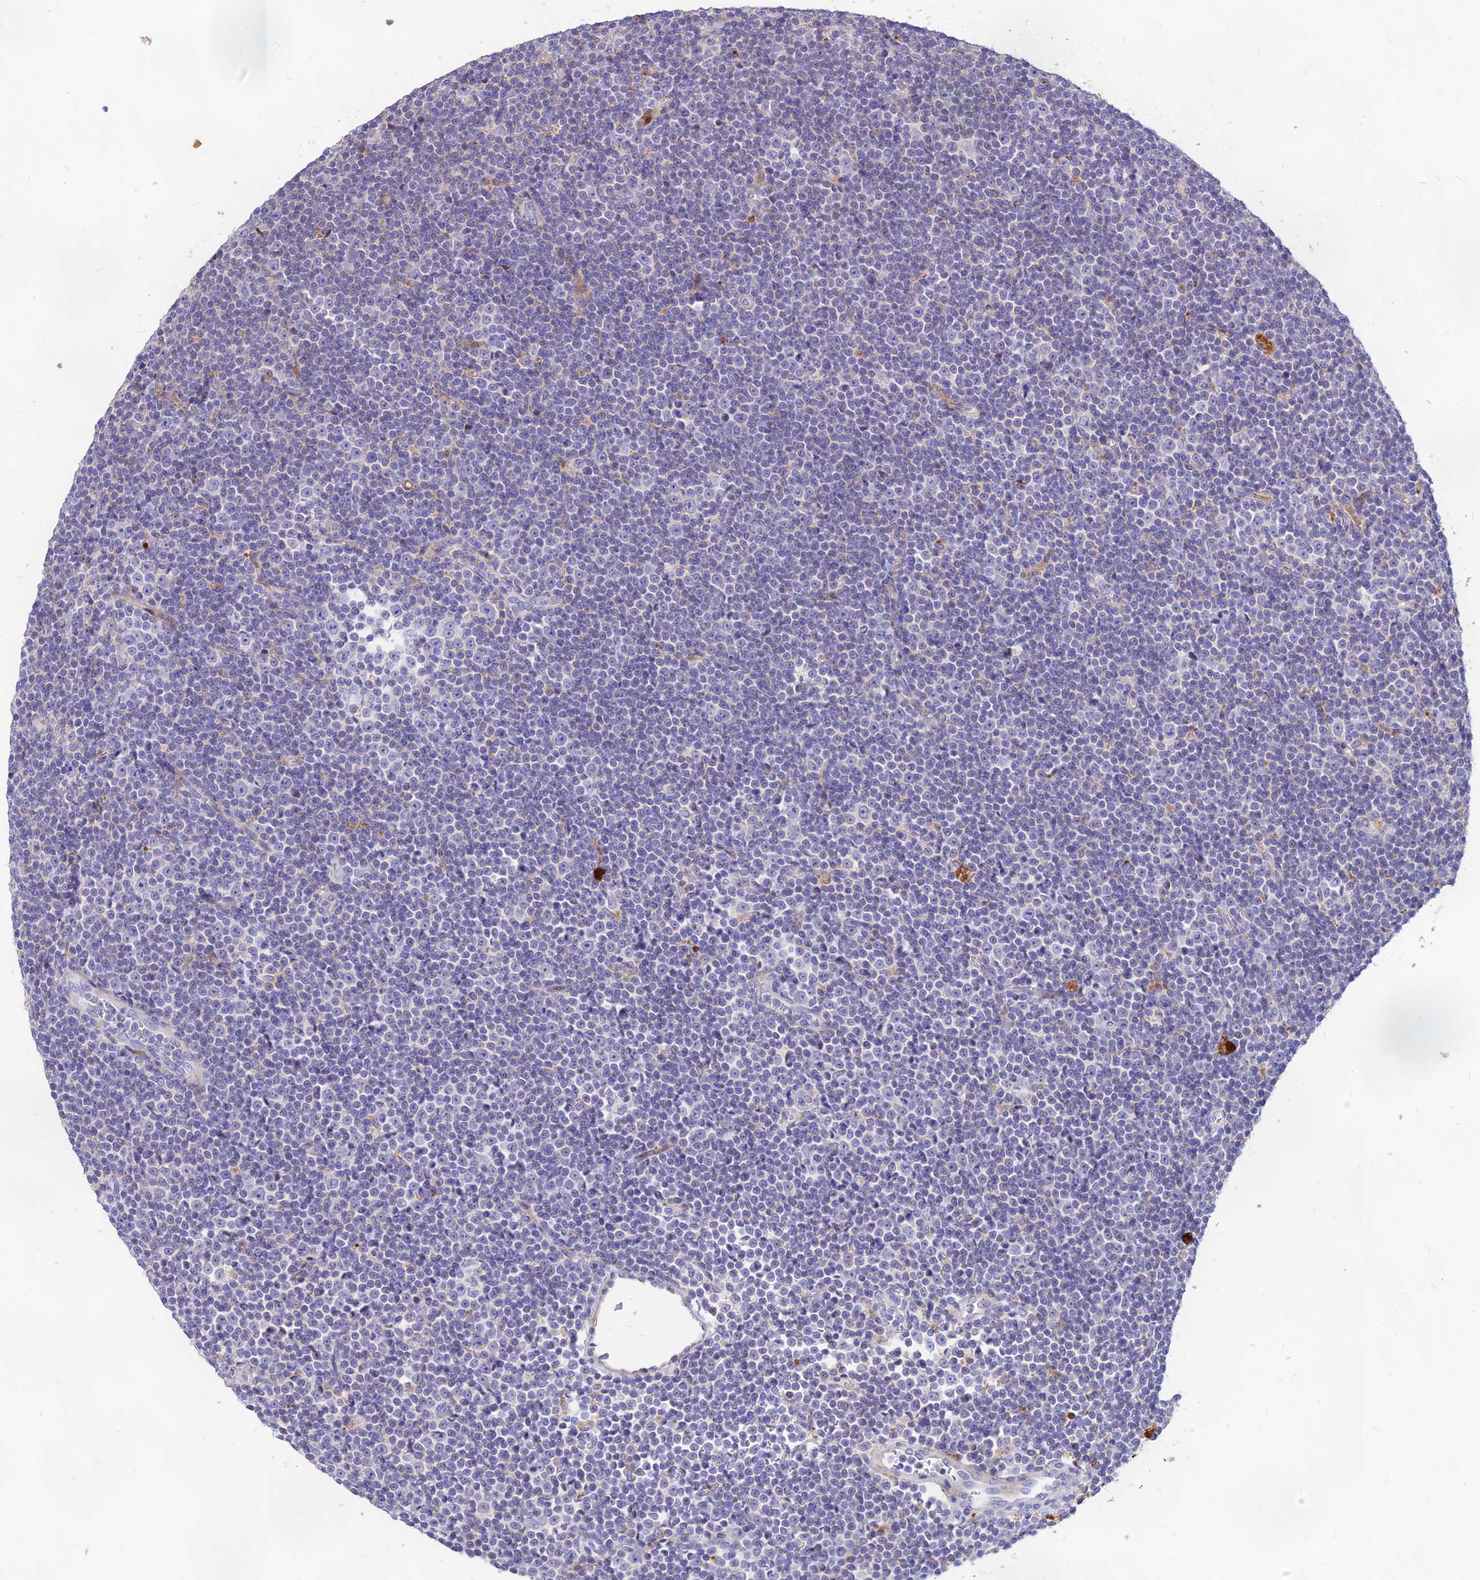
{"staining": {"intensity": "negative", "quantity": "none", "location": "none"}, "tissue": "lymphoma", "cell_type": "Tumor cells", "image_type": "cancer", "snomed": [{"axis": "morphology", "description": "Malignant lymphoma, non-Hodgkin's type, Low grade"}, {"axis": "topography", "description": "Lymph node"}], "caption": "Lymphoma was stained to show a protein in brown. There is no significant positivity in tumor cells.", "gene": "RIMOC1", "patient": {"sex": "female", "age": 67}}